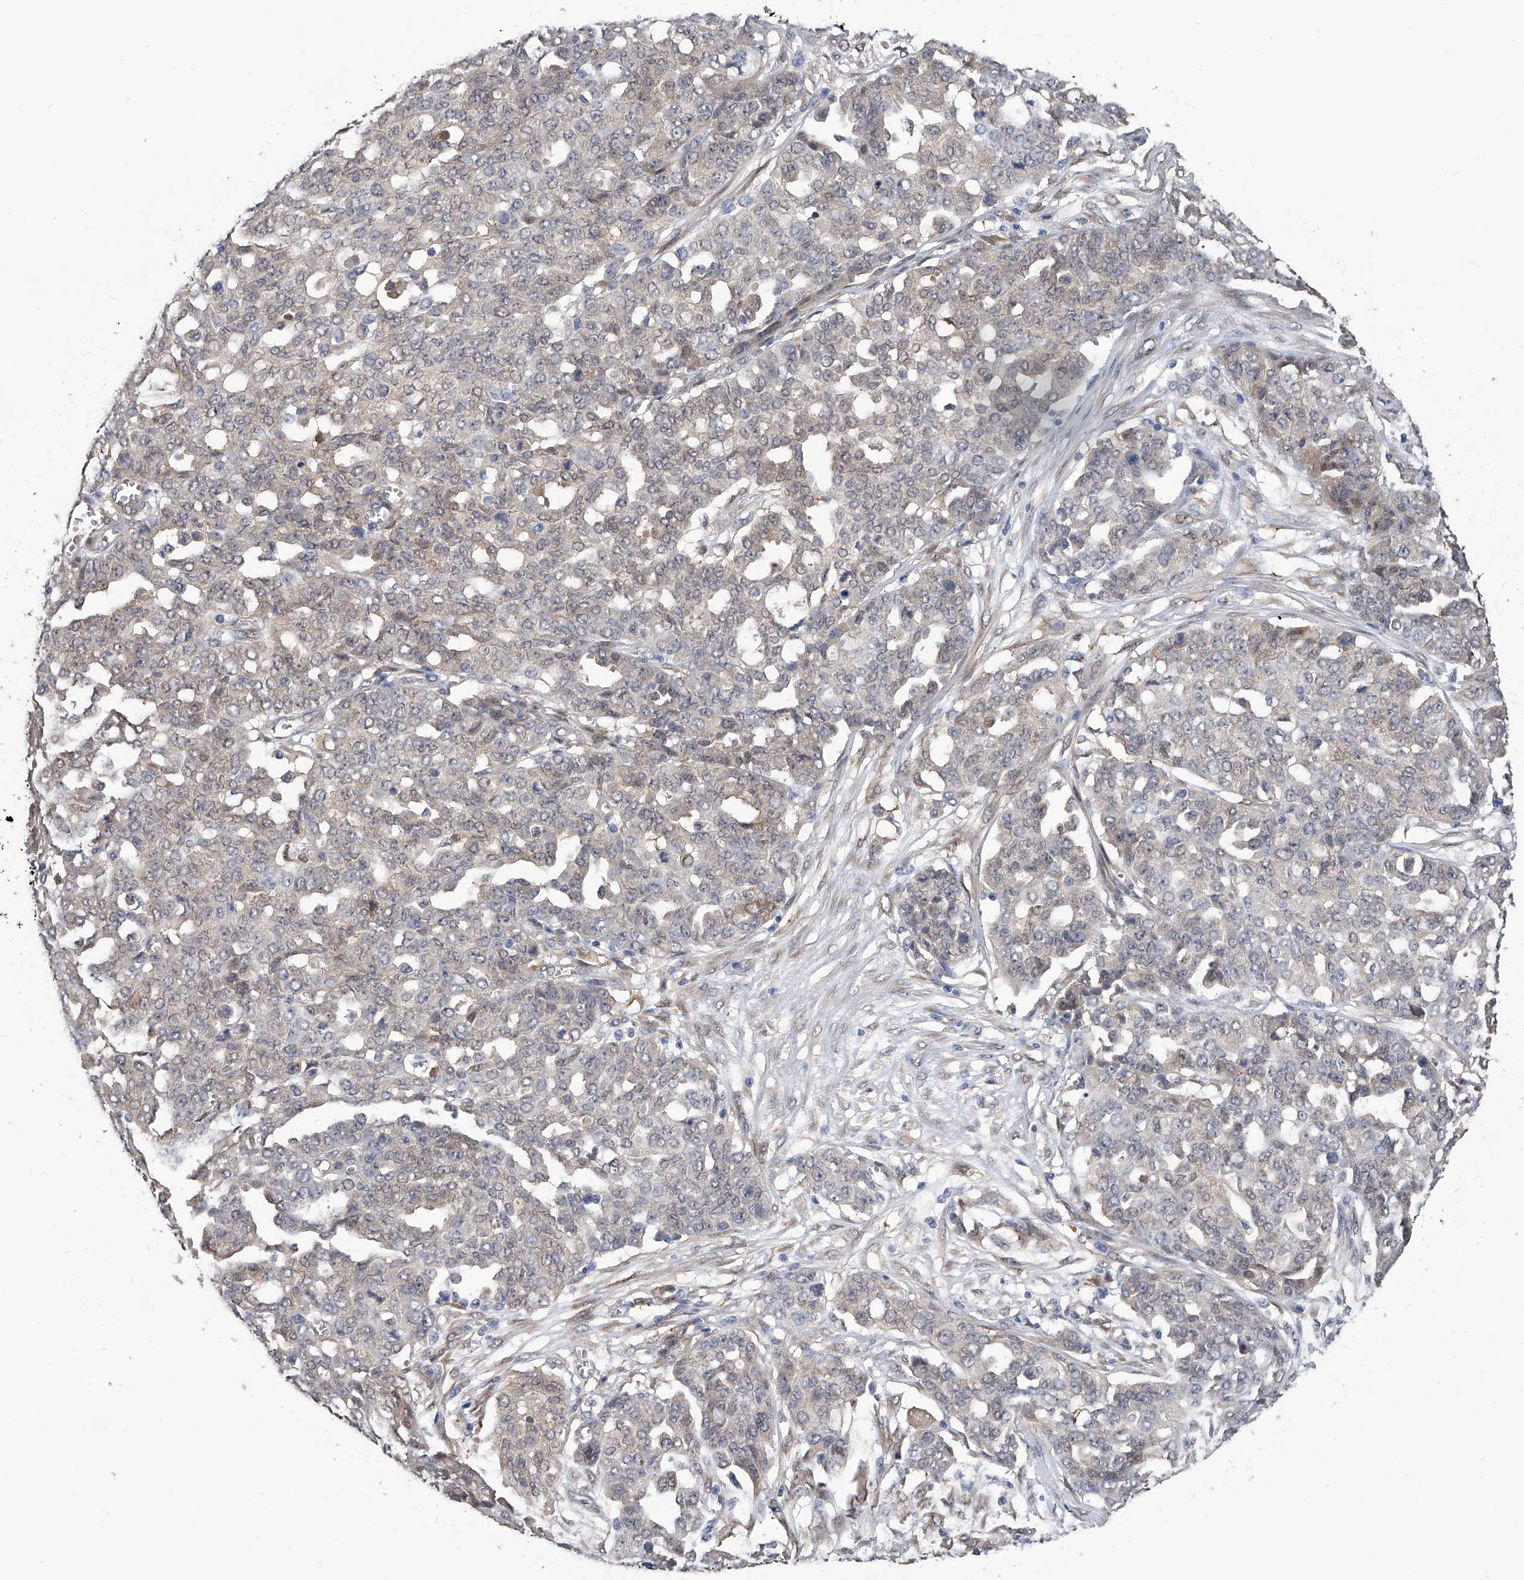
{"staining": {"intensity": "weak", "quantity": "<25%", "location": "cytoplasmic/membranous,nuclear"}, "tissue": "ovarian cancer", "cell_type": "Tumor cells", "image_type": "cancer", "snomed": [{"axis": "morphology", "description": "Cystadenocarcinoma, serous, NOS"}, {"axis": "topography", "description": "Soft tissue"}, {"axis": "topography", "description": "Ovary"}], "caption": "Ovarian cancer stained for a protein using immunohistochemistry shows no expression tumor cells.", "gene": "PGM3", "patient": {"sex": "female", "age": 57}}